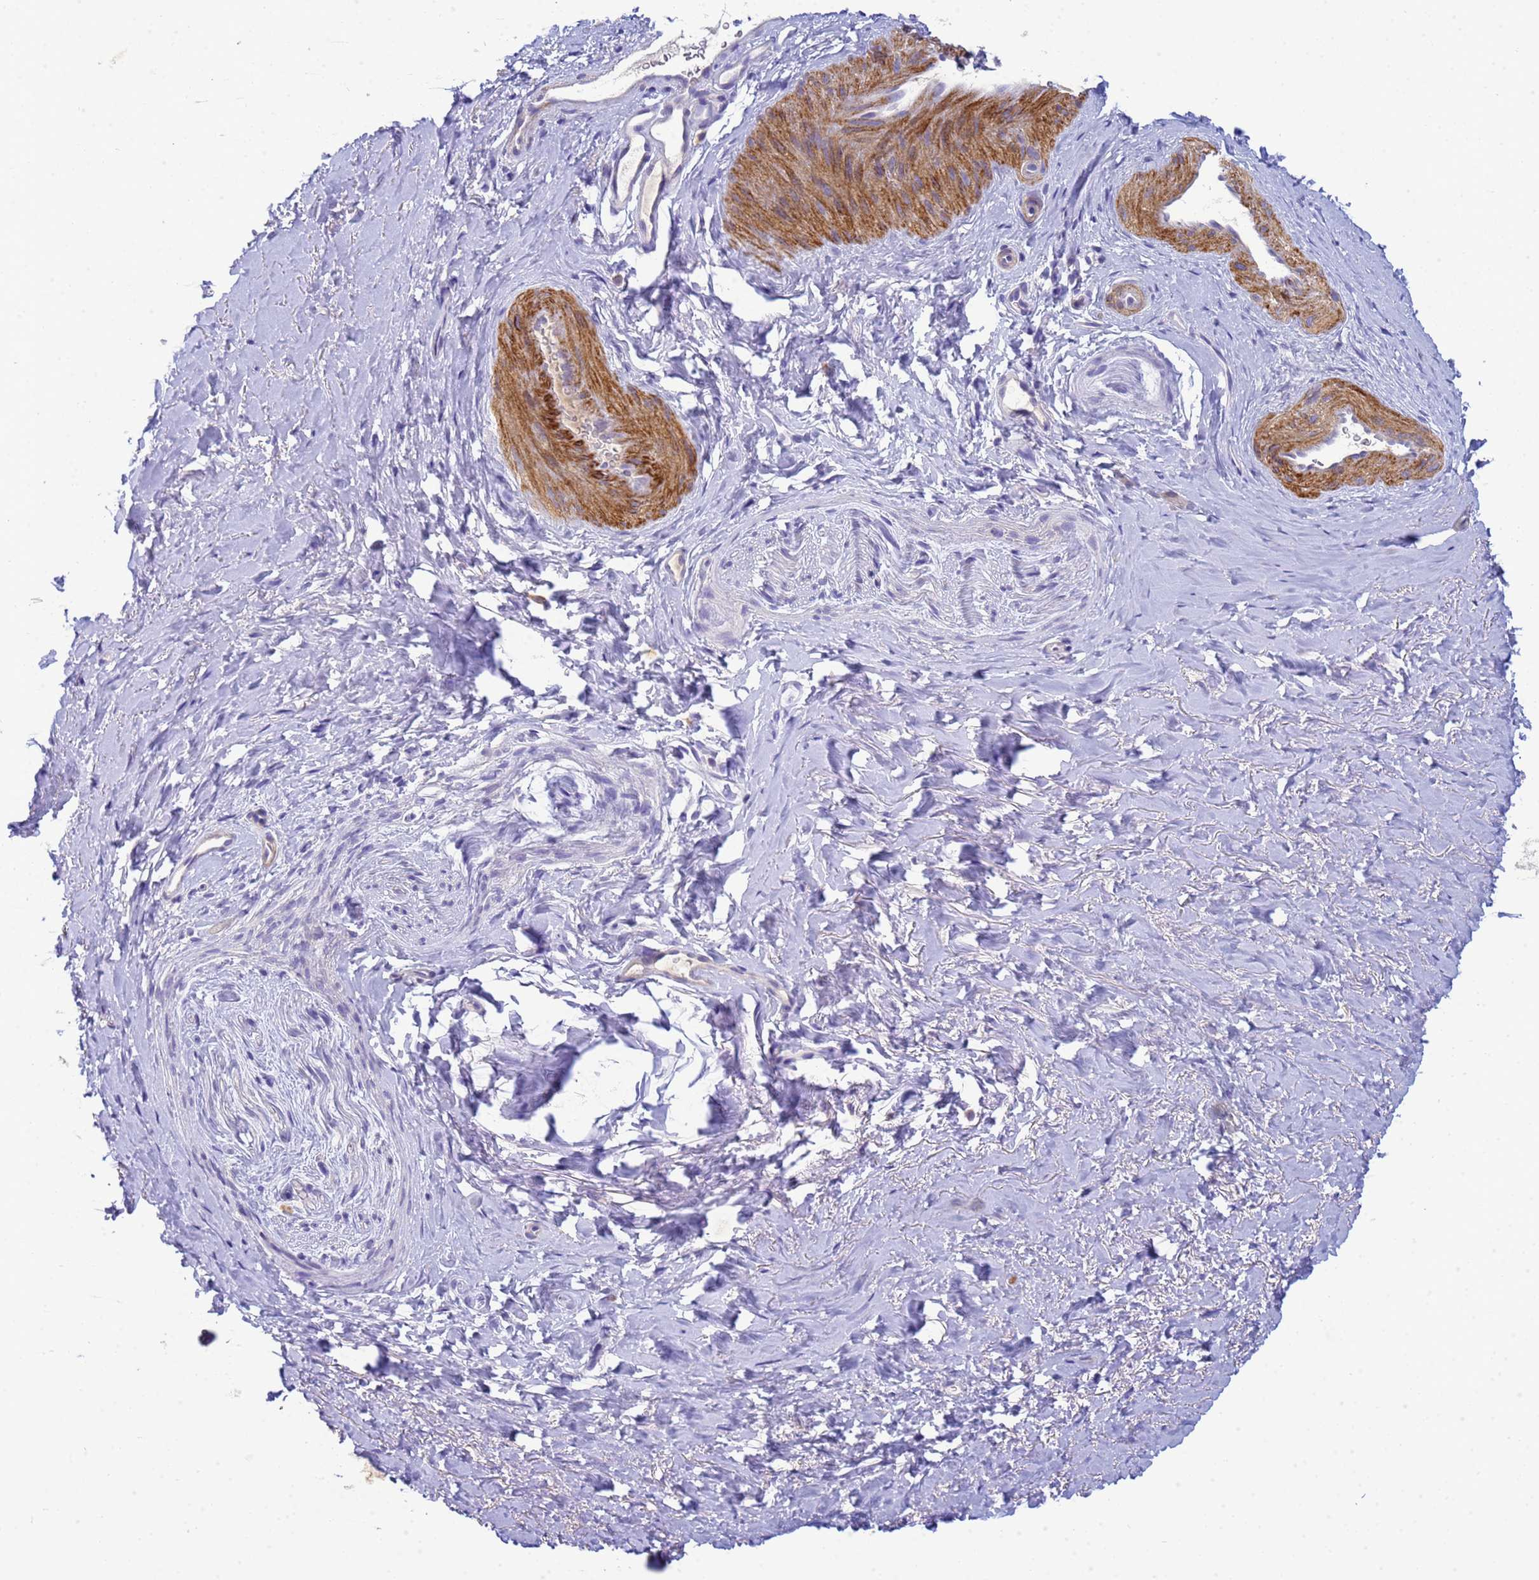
{"staining": {"intensity": "strong", "quantity": "25%-75%", "location": "cytoplasmic/membranous"}, "tissue": "smooth muscle", "cell_type": "Smooth muscle cells", "image_type": "normal", "snomed": [{"axis": "morphology", "description": "Normal tissue, NOS"}, {"axis": "topography", "description": "Smooth muscle"}, {"axis": "topography", "description": "Peripheral nerve tissue"}], "caption": "Brown immunohistochemical staining in normal human smooth muscle reveals strong cytoplasmic/membranous positivity in approximately 25%-75% of smooth muscle cells.", "gene": "KLHL13", "patient": {"sex": "male", "age": 69}}